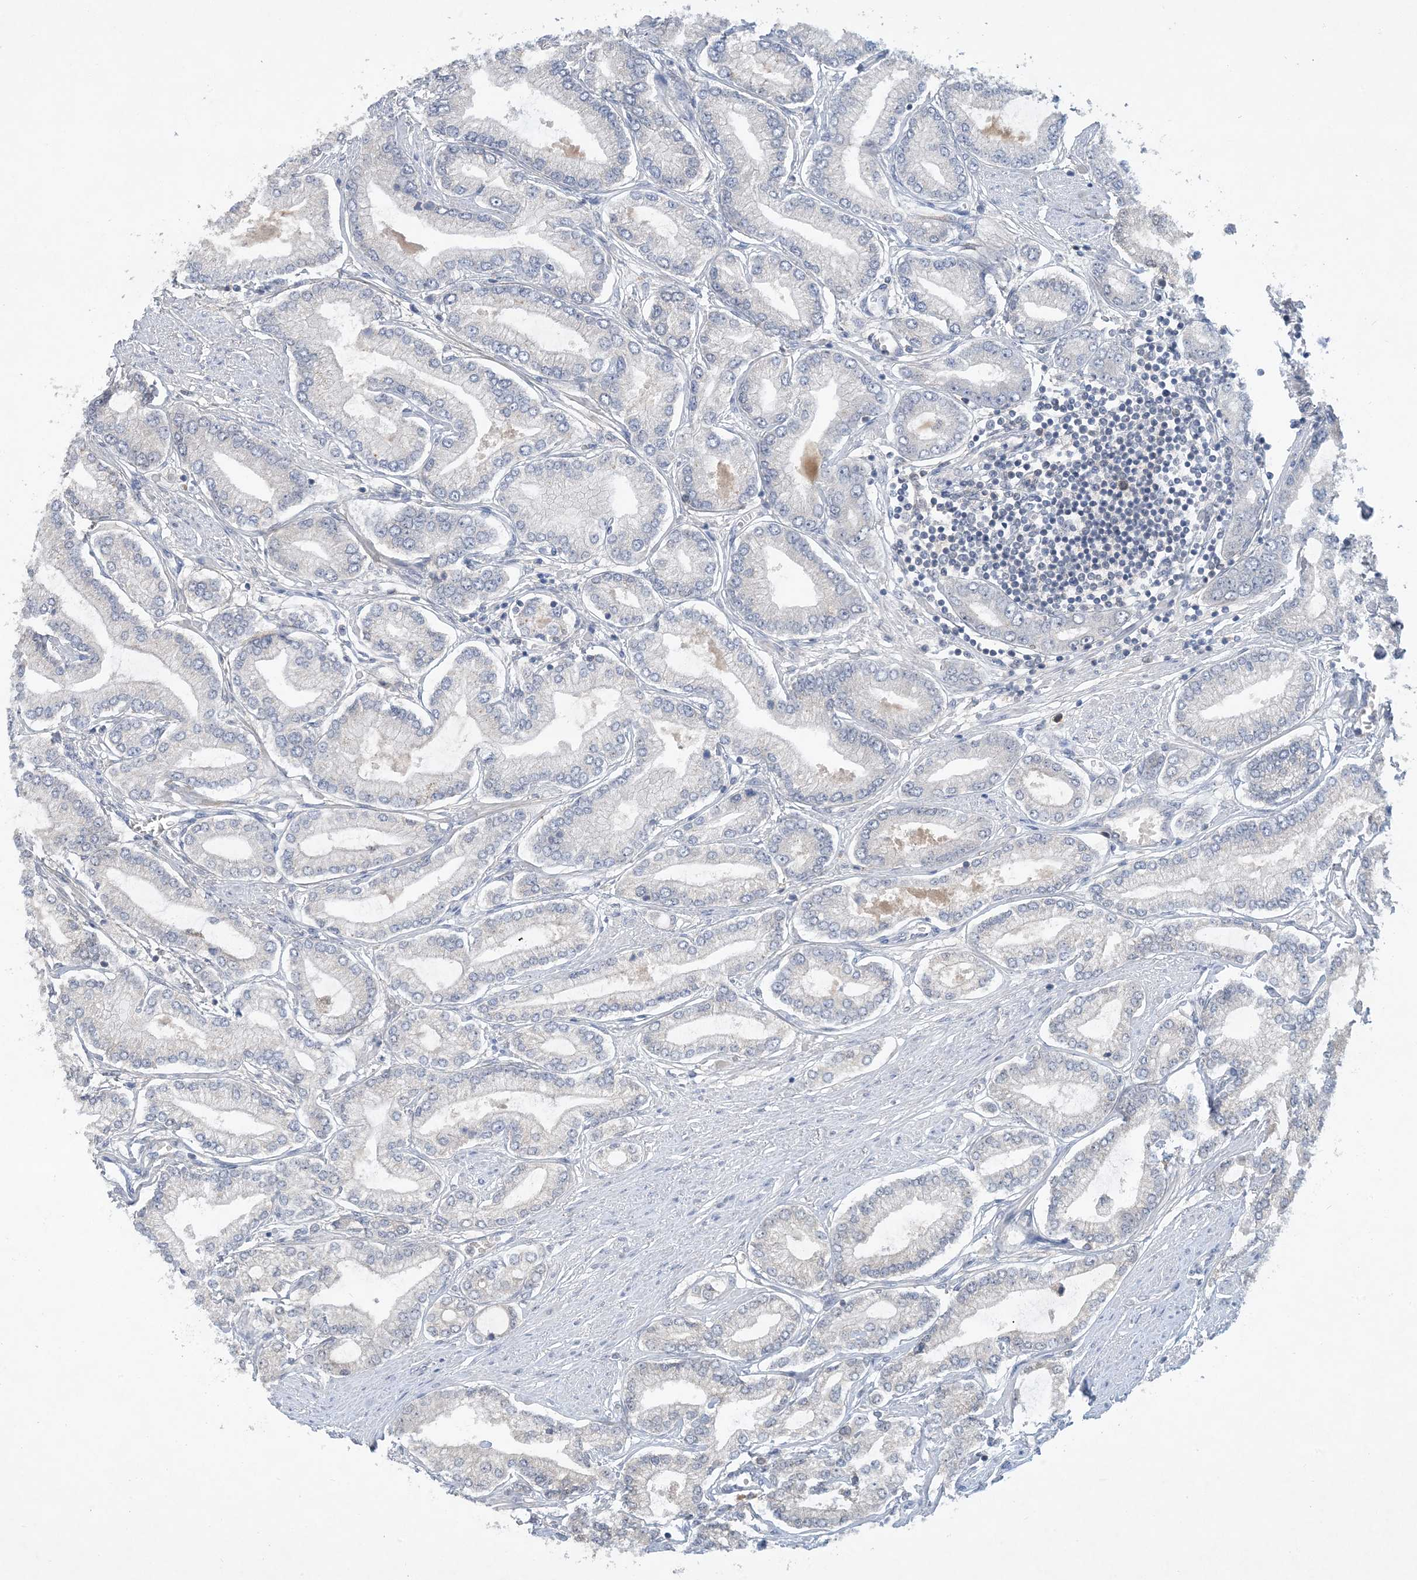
{"staining": {"intensity": "negative", "quantity": "none", "location": "none"}, "tissue": "prostate cancer", "cell_type": "Tumor cells", "image_type": "cancer", "snomed": [{"axis": "morphology", "description": "Adenocarcinoma, Low grade"}, {"axis": "topography", "description": "Prostate"}], "caption": "Immunohistochemistry (IHC) image of prostate cancer stained for a protein (brown), which exhibits no expression in tumor cells.", "gene": "UBE2E1", "patient": {"sex": "male", "age": 63}}